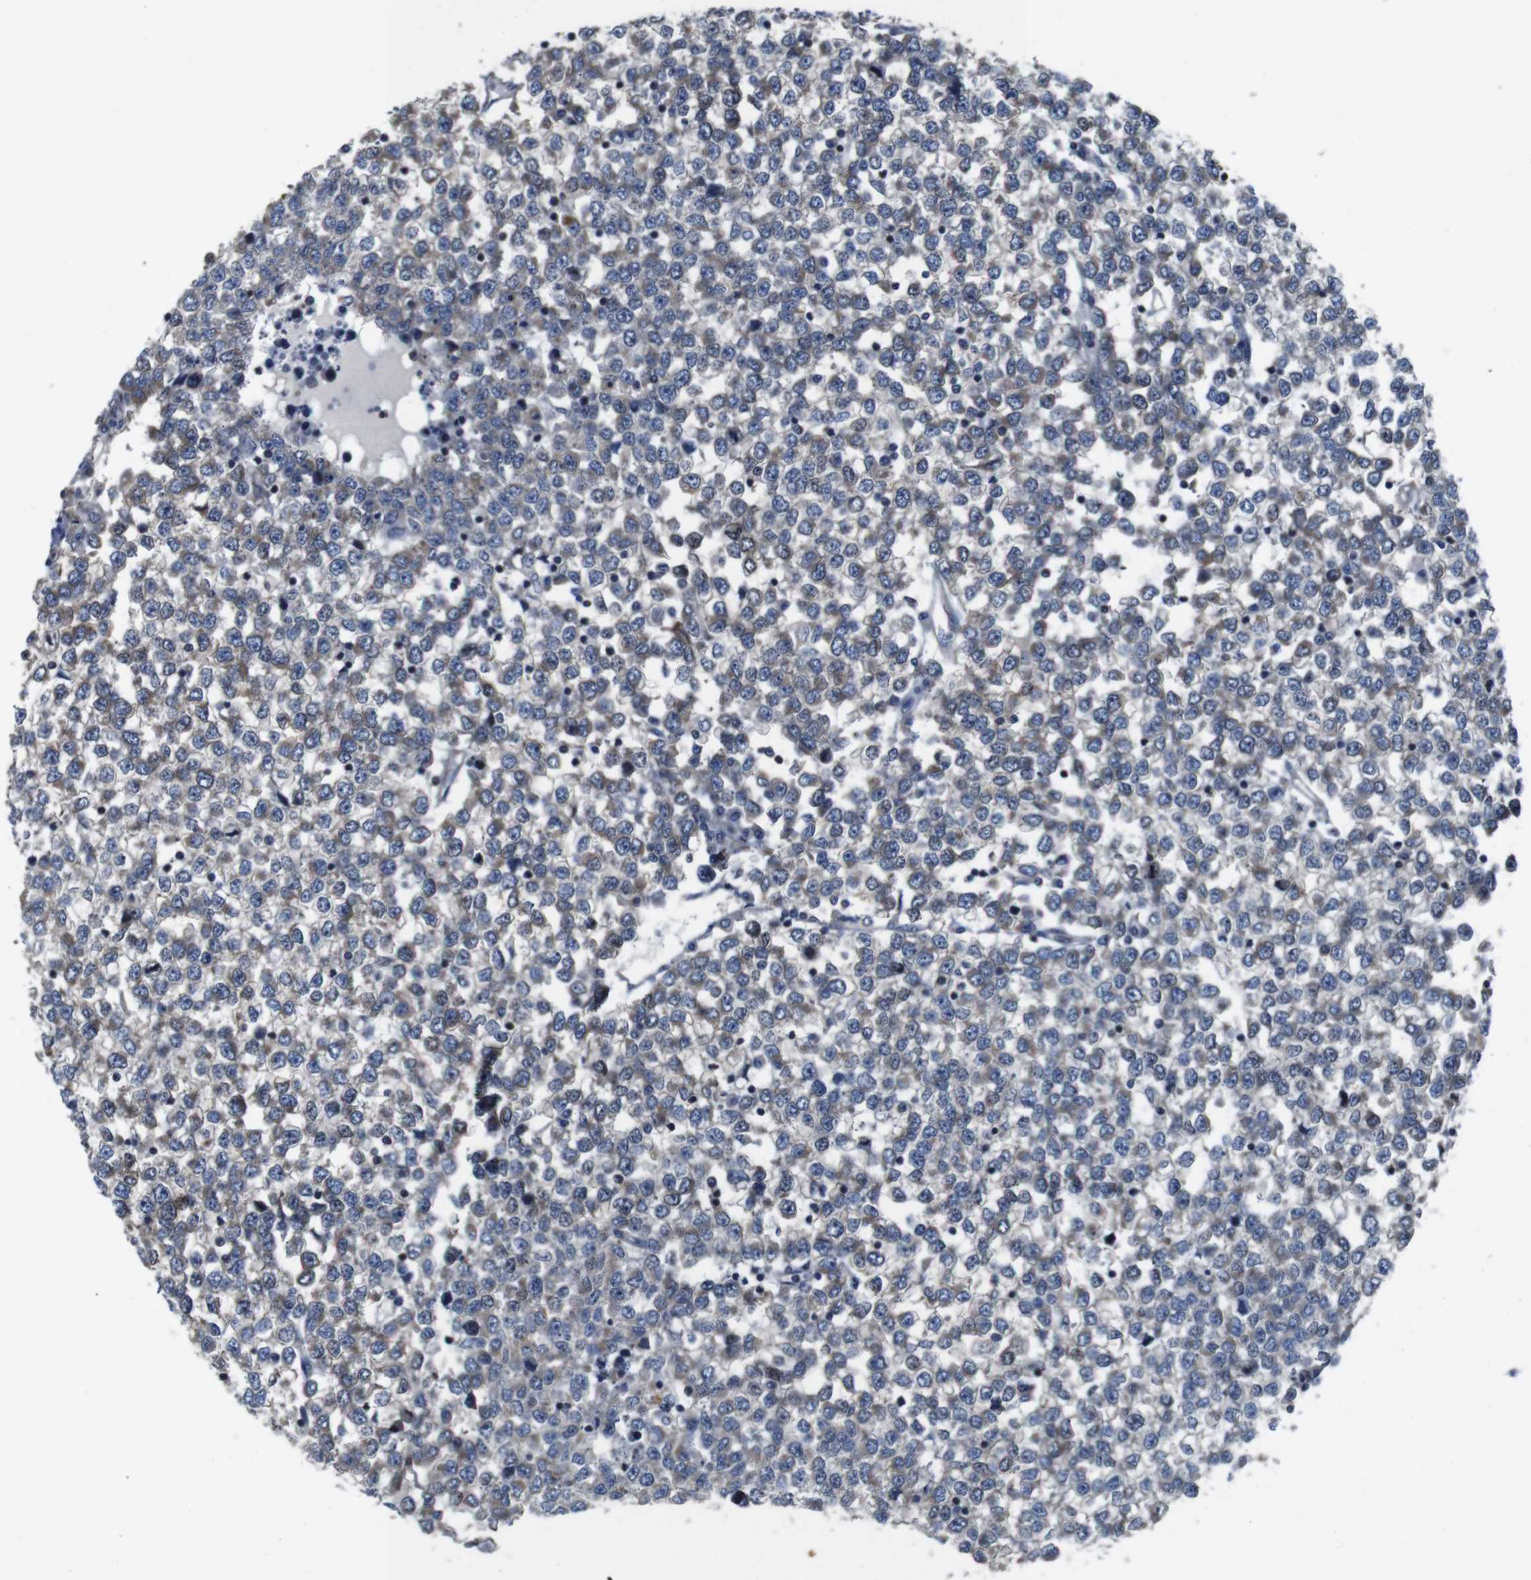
{"staining": {"intensity": "moderate", "quantity": "<25%", "location": "cytoplasmic/membranous"}, "tissue": "testis cancer", "cell_type": "Tumor cells", "image_type": "cancer", "snomed": [{"axis": "morphology", "description": "Seminoma, NOS"}, {"axis": "topography", "description": "Testis"}], "caption": "Immunohistochemistry of testis cancer (seminoma) demonstrates low levels of moderate cytoplasmic/membranous expression in about <25% of tumor cells.", "gene": "GGT7", "patient": {"sex": "male", "age": 65}}